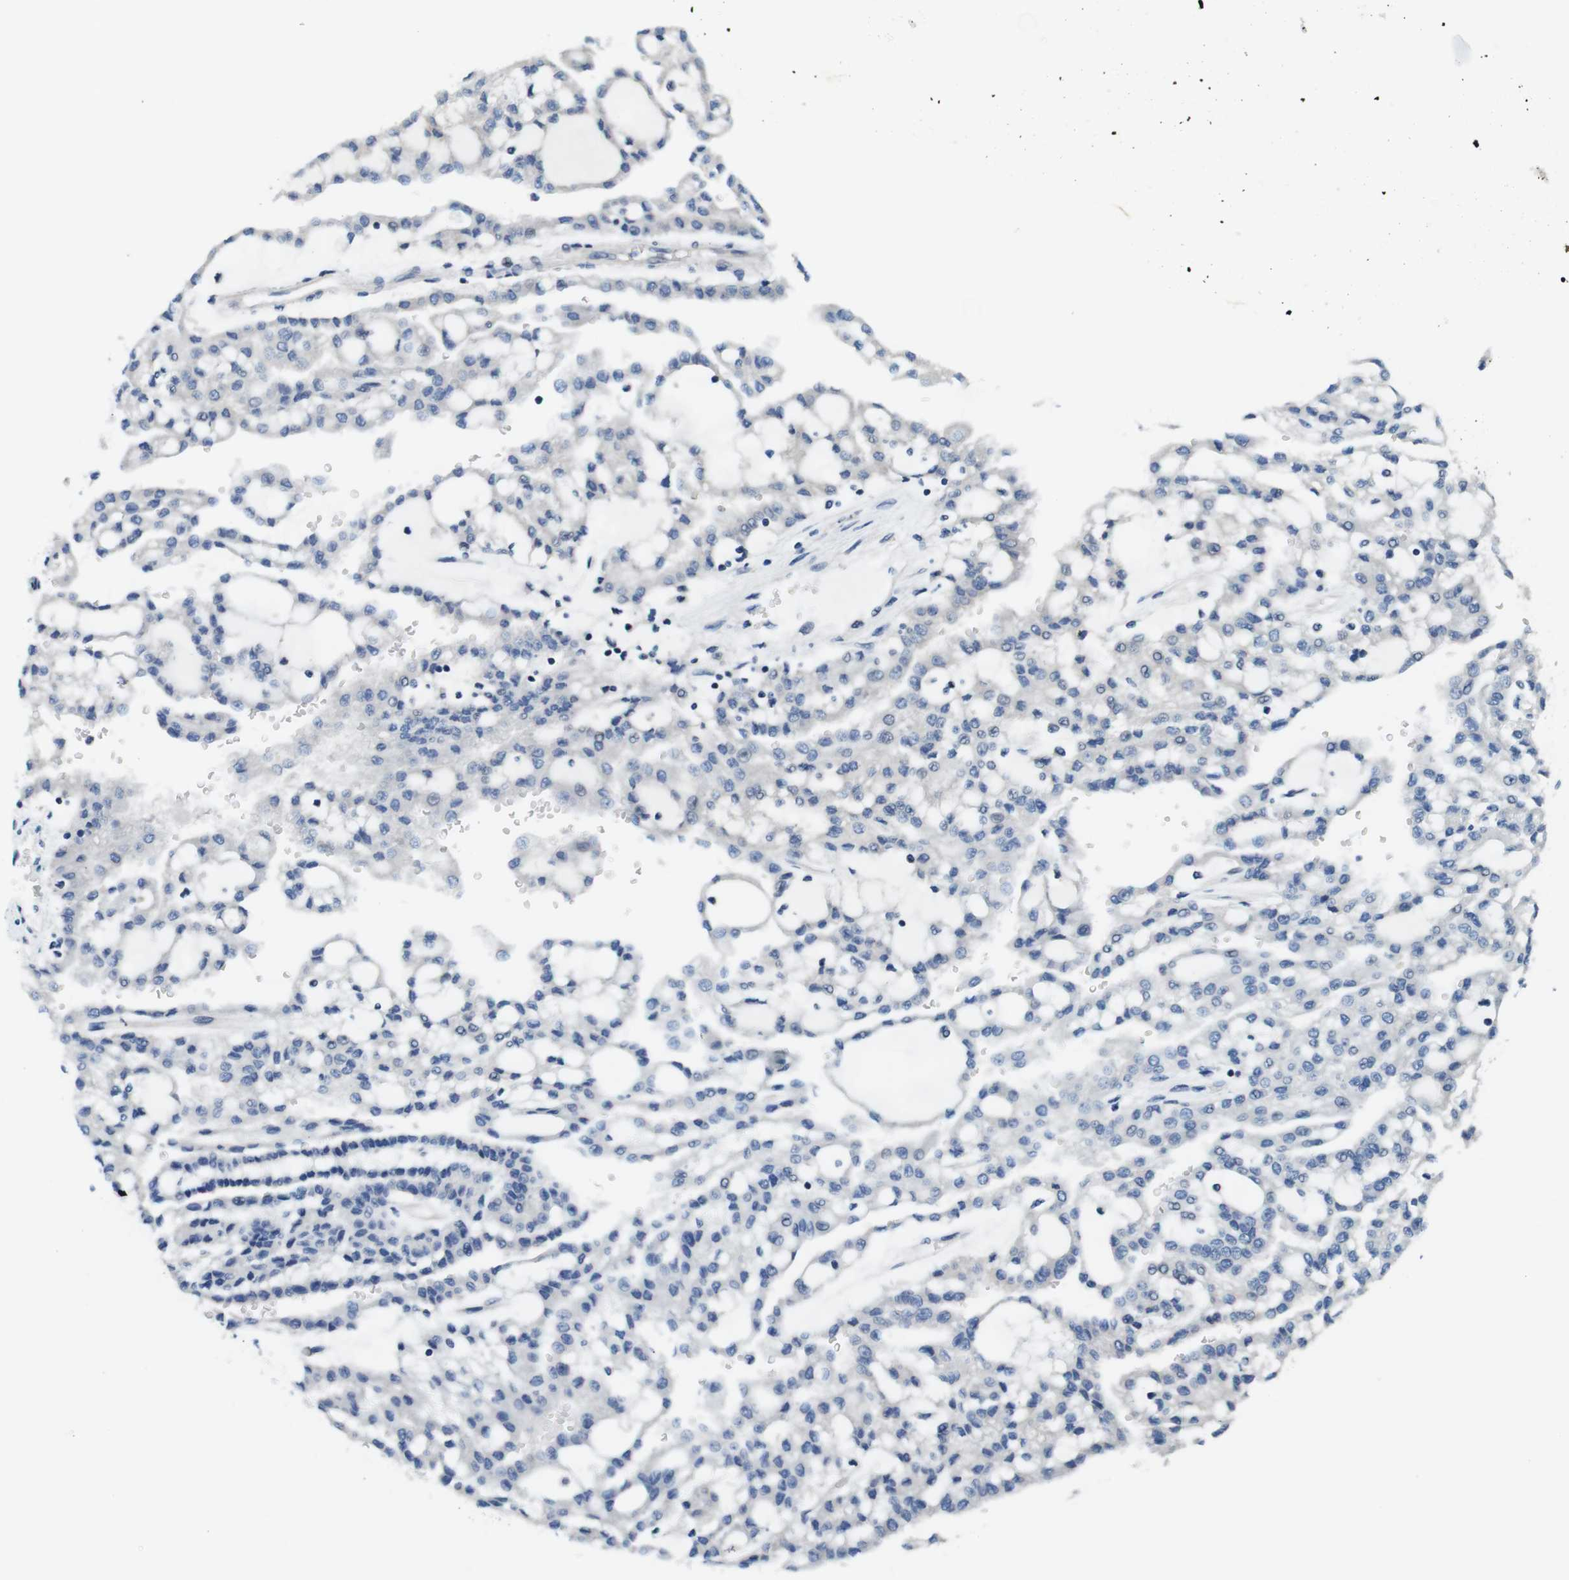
{"staining": {"intensity": "negative", "quantity": "none", "location": "none"}, "tissue": "renal cancer", "cell_type": "Tumor cells", "image_type": "cancer", "snomed": [{"axis": "morphology", "description": "Adenocarcinoma, NOS"}, {"axis": "topography", "description": "Kidney"}], "caption": "Tumor cells are negative for protein expression in human renal cancer.", "gene": "NEK4", "patient": {"sex": "male", "age": 63}}